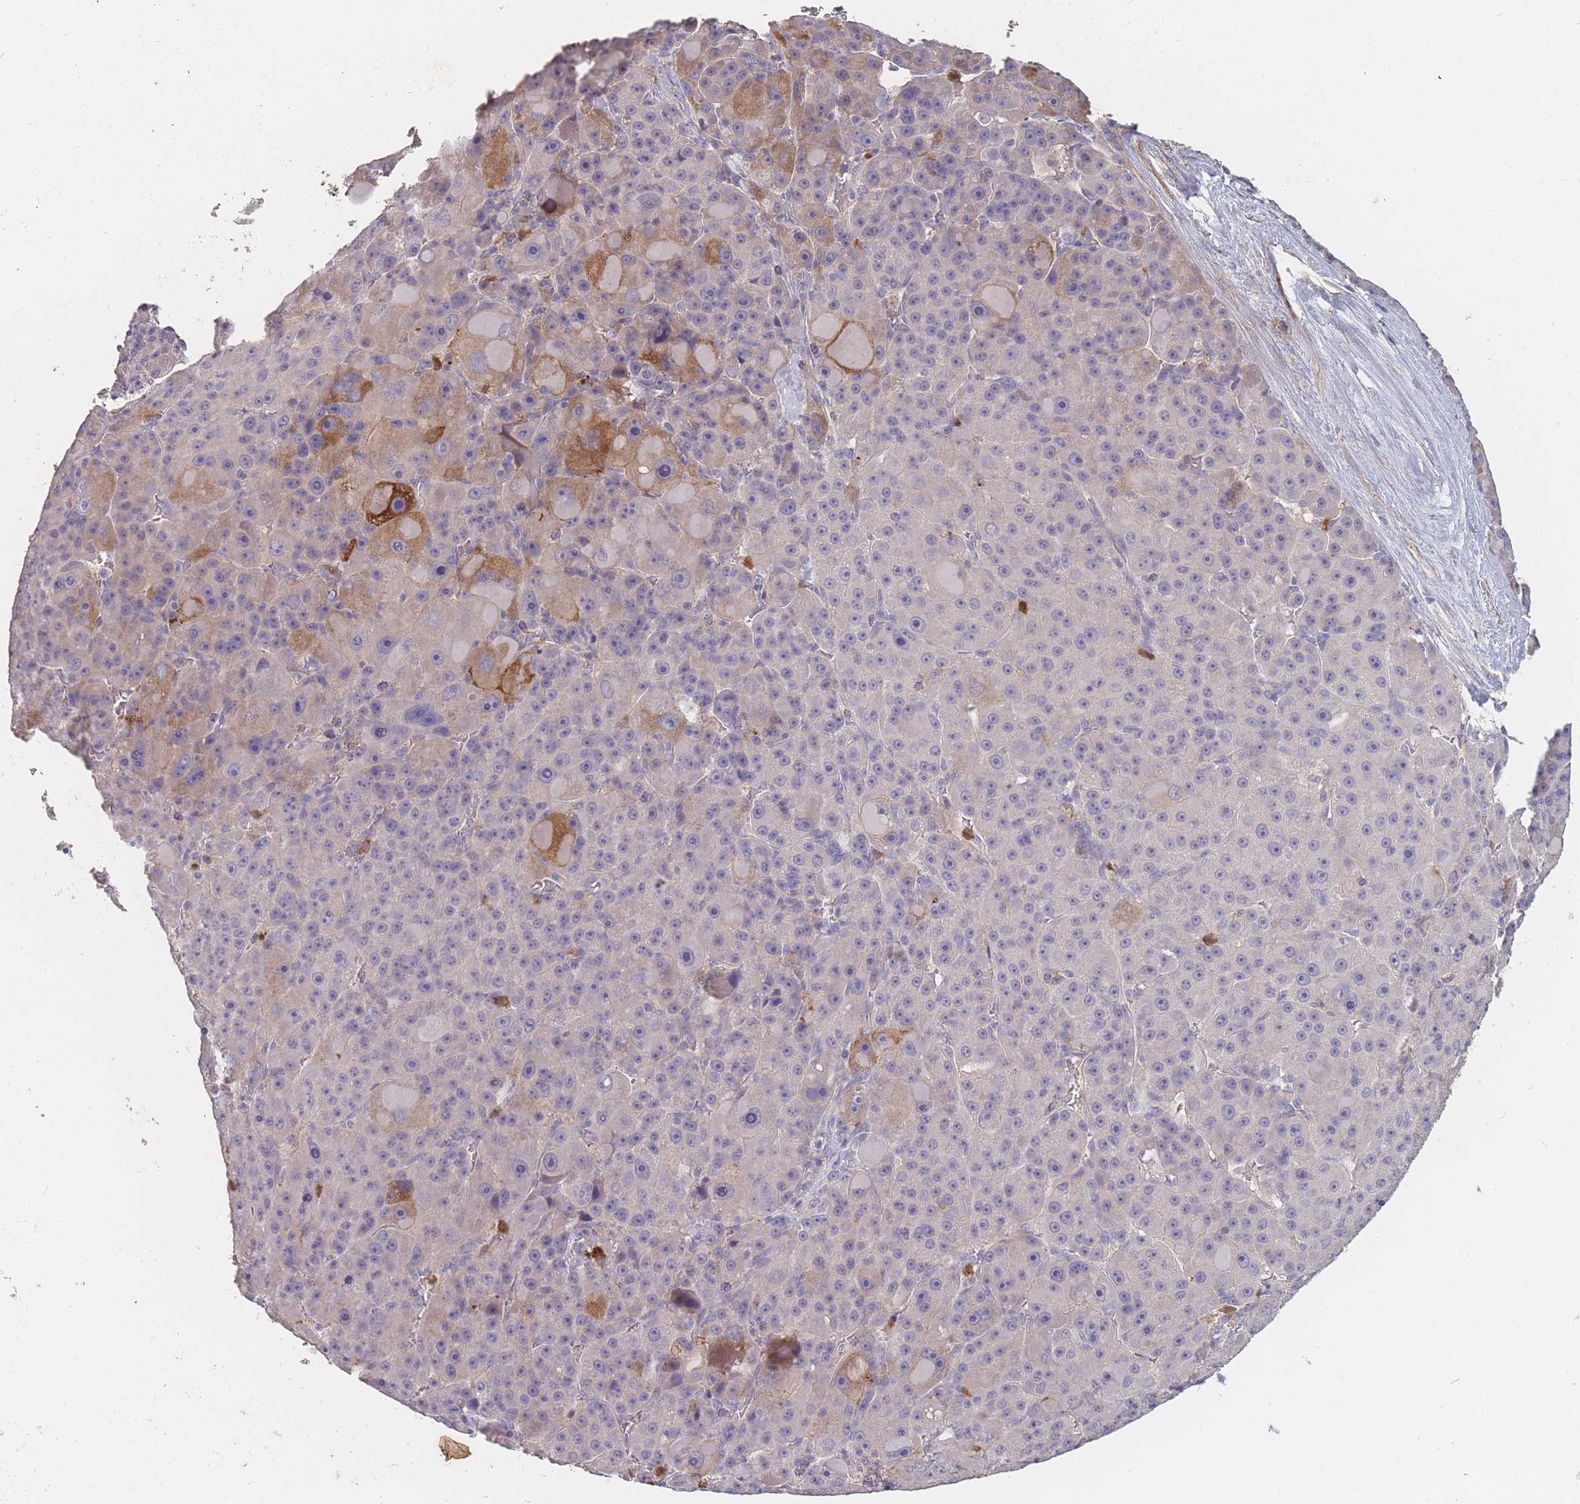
{"staining": {"intensity": "moderate", "quantity": "<25%", "location": "cytoplasmic/membranous"}, "tissue": "liver cancer", "cell_type": "Tumor cells", "image_type": "cancer", "snomed": [{"axis": "morphology", "description": "Carcinoma, Hepatocellular, NOS"}, {"axis": "topography", "description": "Liver"}], "caption": "The histopathology image exhibits a brown stain indicating the presence of a protein in the cytoplasmic/membranous of tumor cells in hepatocellular carcinoma (liver).", "gene": "BST1", "patient": {"sex": "male", "age": 76}}